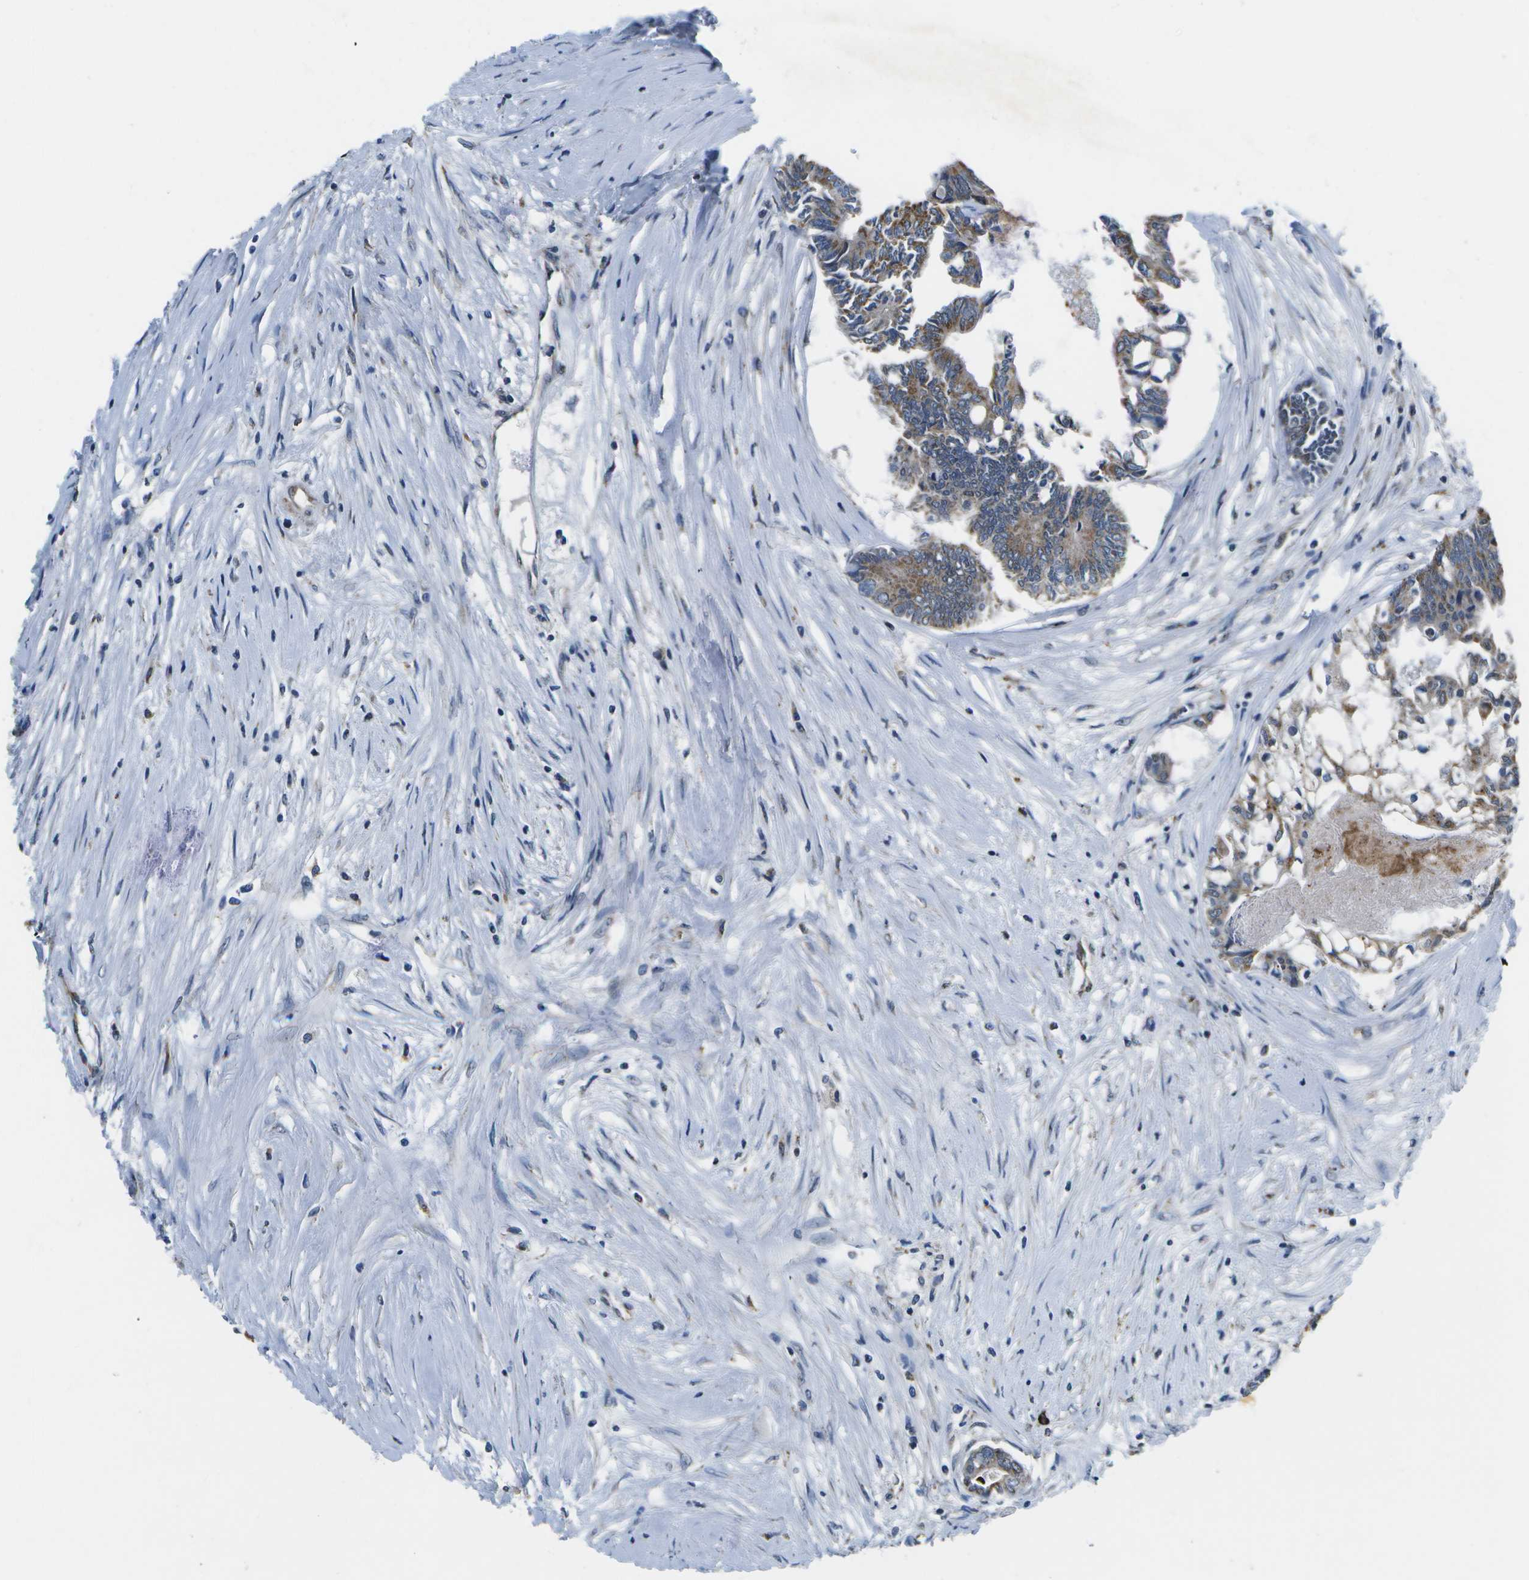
{"staining": {"intensity": "moderate", "quantity": ">75%", "location": "cytoplasmic/membranous"}, "tissue": "colorectal cancer", "cell_type": "Tumor cells", "image_type": "cancer", "snomed": [{"axis": "morphology", "description": "Adenocarcinoma, NOS"}, {"axis": "topography", "description": "Rectum"}], "caption": "The micrograph exhibits immunohistochemical staining of colorectal adenocarcinoma. There is moderate cytoplasmic/membranous positivity is present in about >75% of tumor cells.", "gene": "GALNT15", "patient": {"sex": "male", "age": 63}}